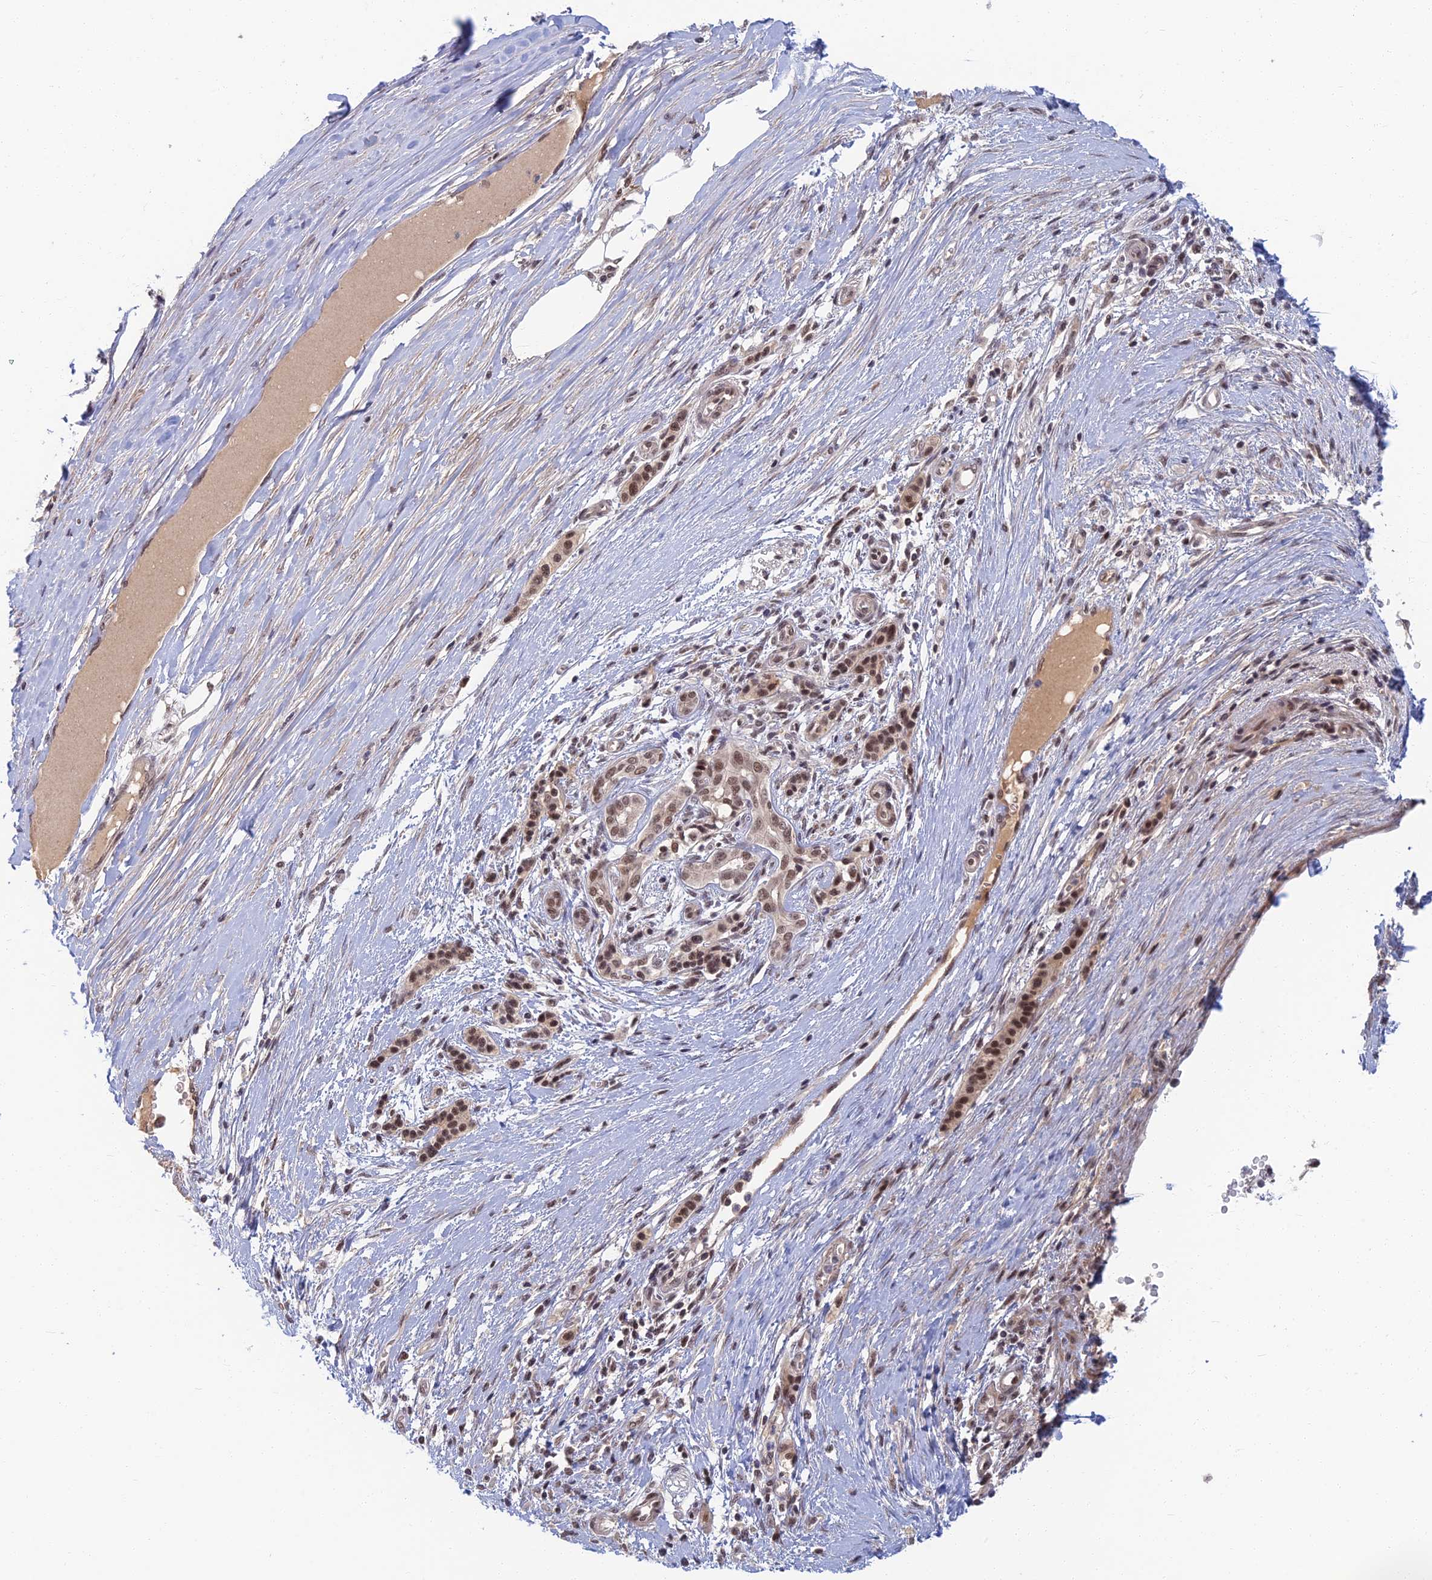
{"staining": {"intensity": "moderate", "quantity": ">75%", "location": "nuclear"}, "tissue": "pancreatic cancer", "cell_type": "Tumor cells", "image_type": "cancer", "snomed": [{"axis": "morphology", "description": "Adenocarcinoma, NOS"}, {"axis": "topography", "description": "Pancreas"}], "caption": "Moderate nuclear expression is appreciated in approximately >75% of tumor cells in adenocarcinoma (pancreatic). (IHC, brightfield microscopy, high magnification).", "gene": "TCEA2", "patient": {"sex": "male", "age": 50}}